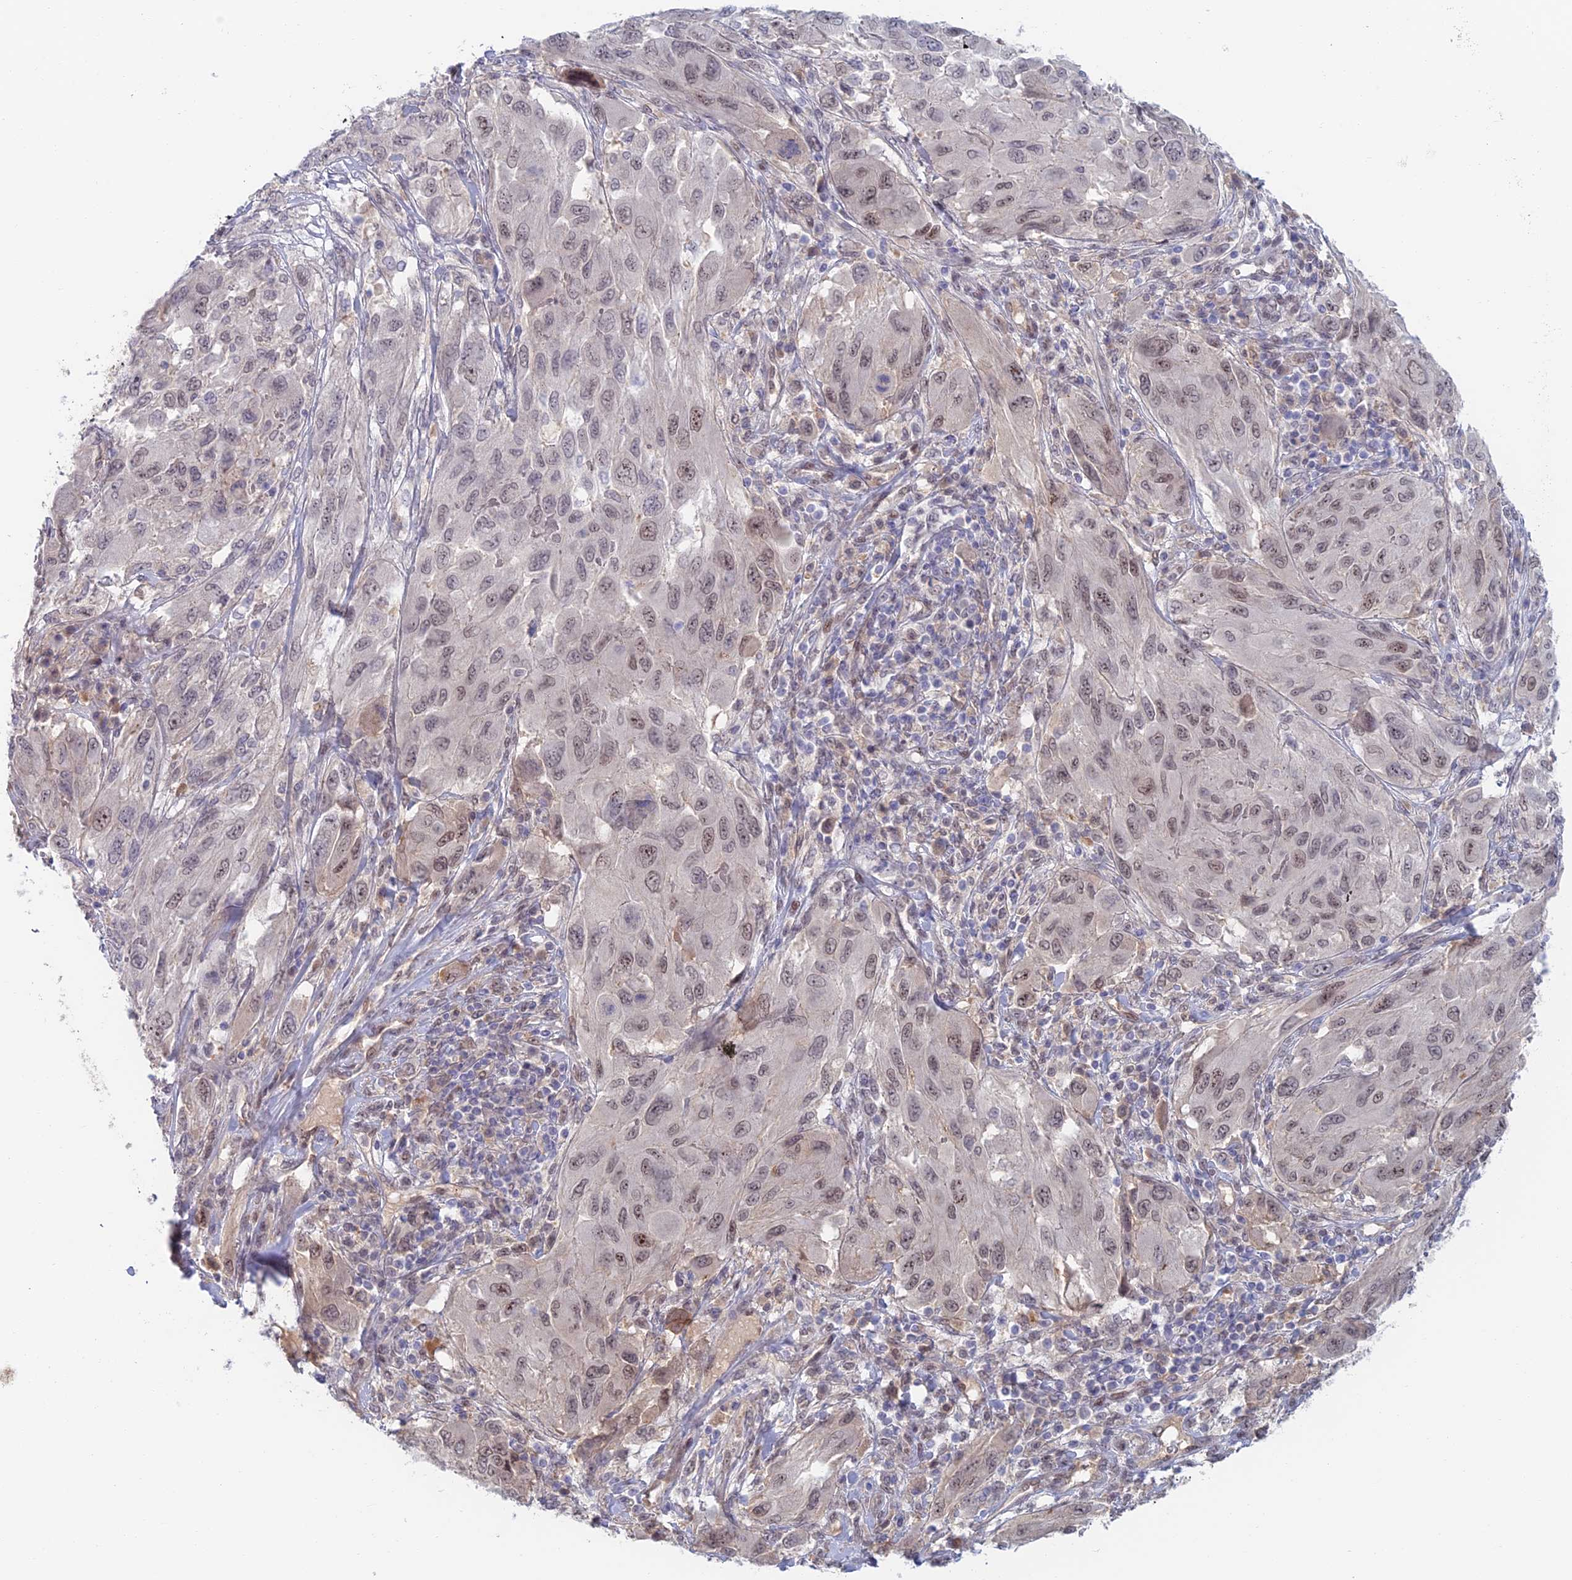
{"staining": {"intensity": "moderate", "quantity": "25%-75%", "location": "nuclear"}, "tissue": "melanoma", "cell_type": "Tumor cells", "image_type": "cancer", "snomed": [{"axis": "morphology", "description": "Malignant melanoma, NOS"}, {"axis": "topography", "description": "Skin"}], "caption": "This photomicrograph exhibits immunohistochemistry (IHC) staining of human malignant melanoma, with medium moderate nuclear staining in about 25%-75% of tumor cells.", "gene": "ZUP1", "patient": {"sex": "female", "age": 91}}